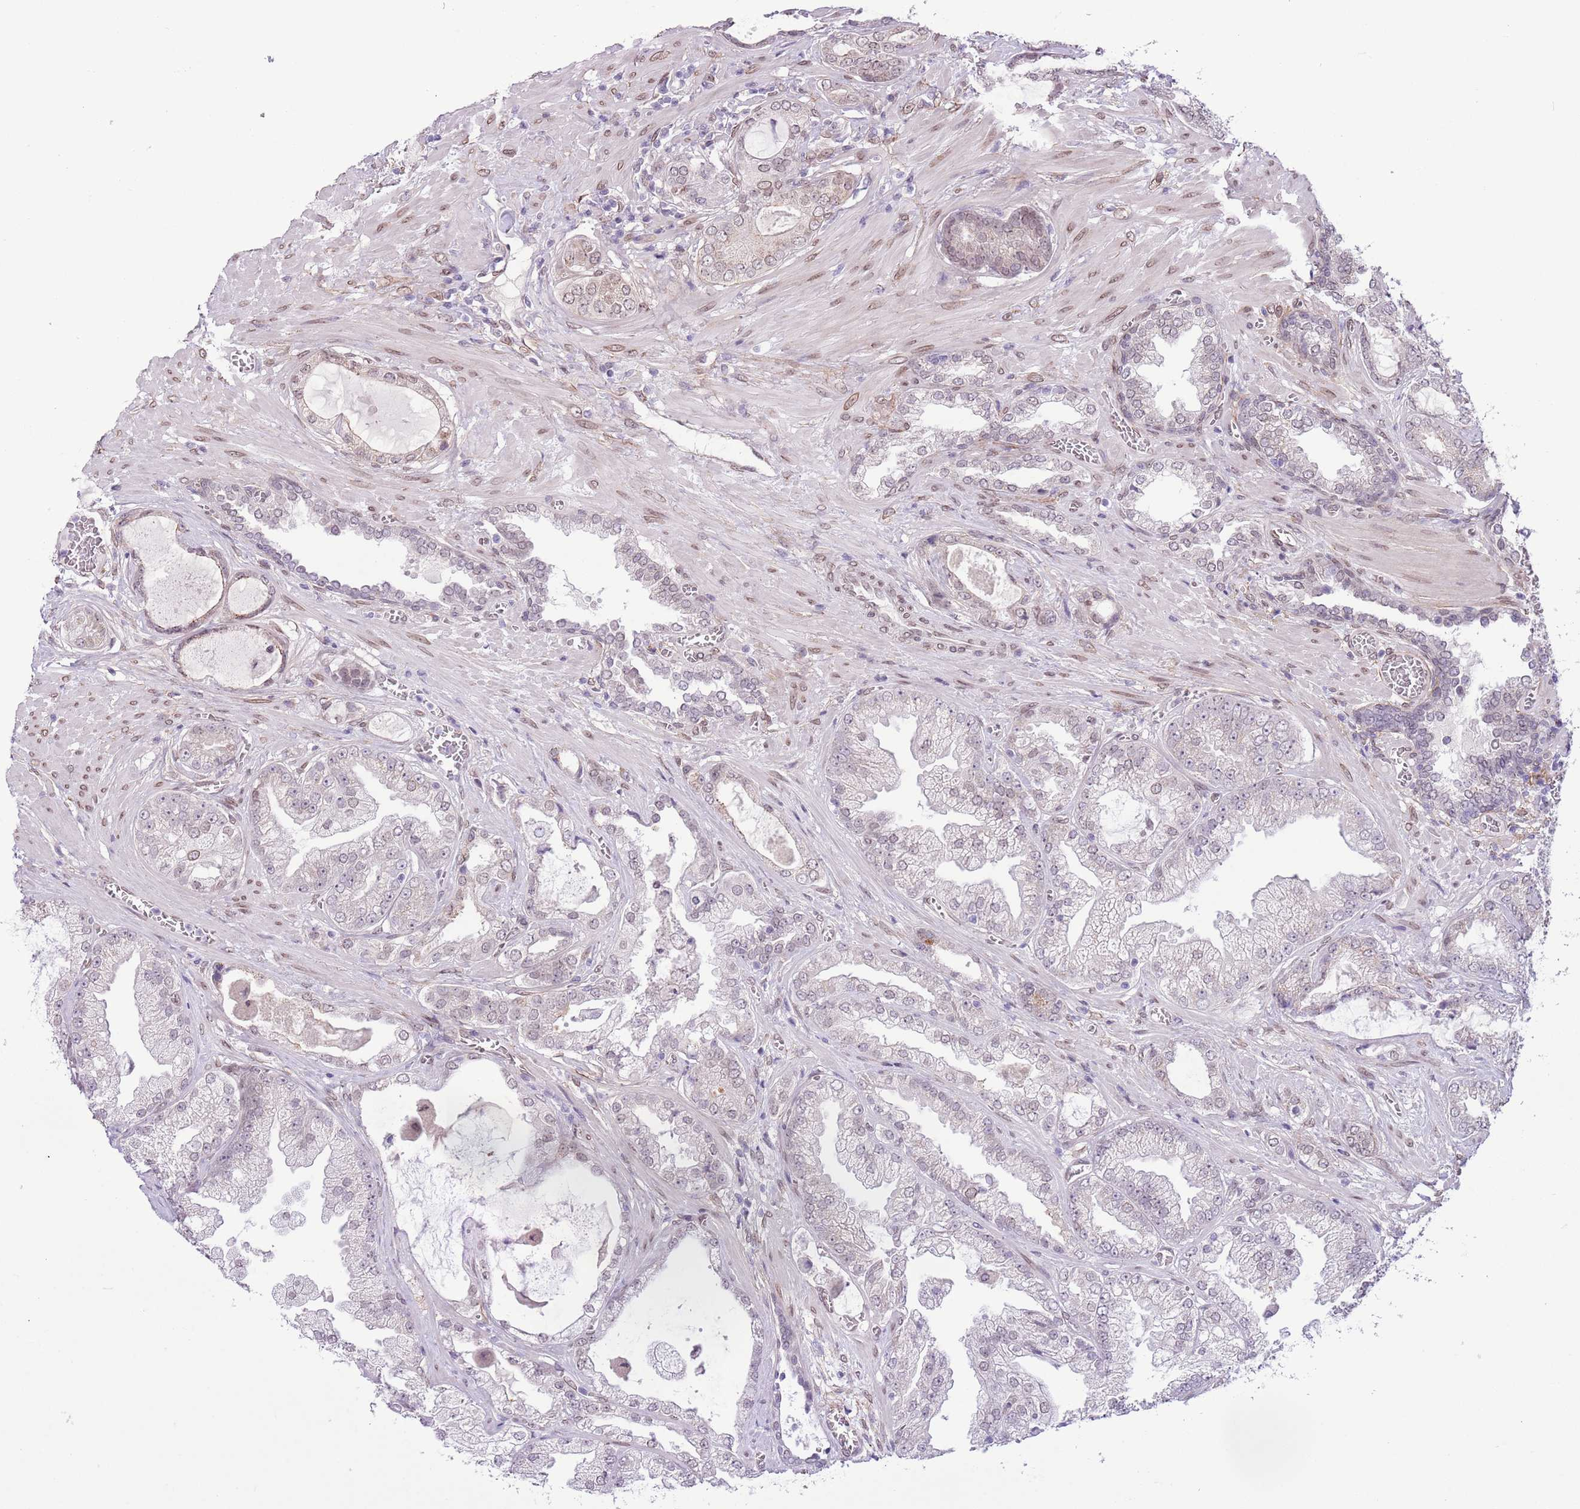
{"staining": {"intensity": "weak", "quantity": "<25%", "location": "nuclear"}, "tissue": "prostate cancer", "cell_type": "Tumor cells", "image_type": "cancer", "snomed": [{"axis": "morphology", "description": "Adenocarcinoma, Low grade"}, {"axis": "topography", "description": "Prostate"}], "caption": "High magnification brightfield microscopy of prostate cancer (low-grade adenocarcinoma) stained with DAB (3,3'-diaminobenzidine) (brown) and counterstained with hematoxylin (blue): tumor cells show no significant staining.", "gene": "ZGLP1", "patient": {"sex": "male", "age": 57}}